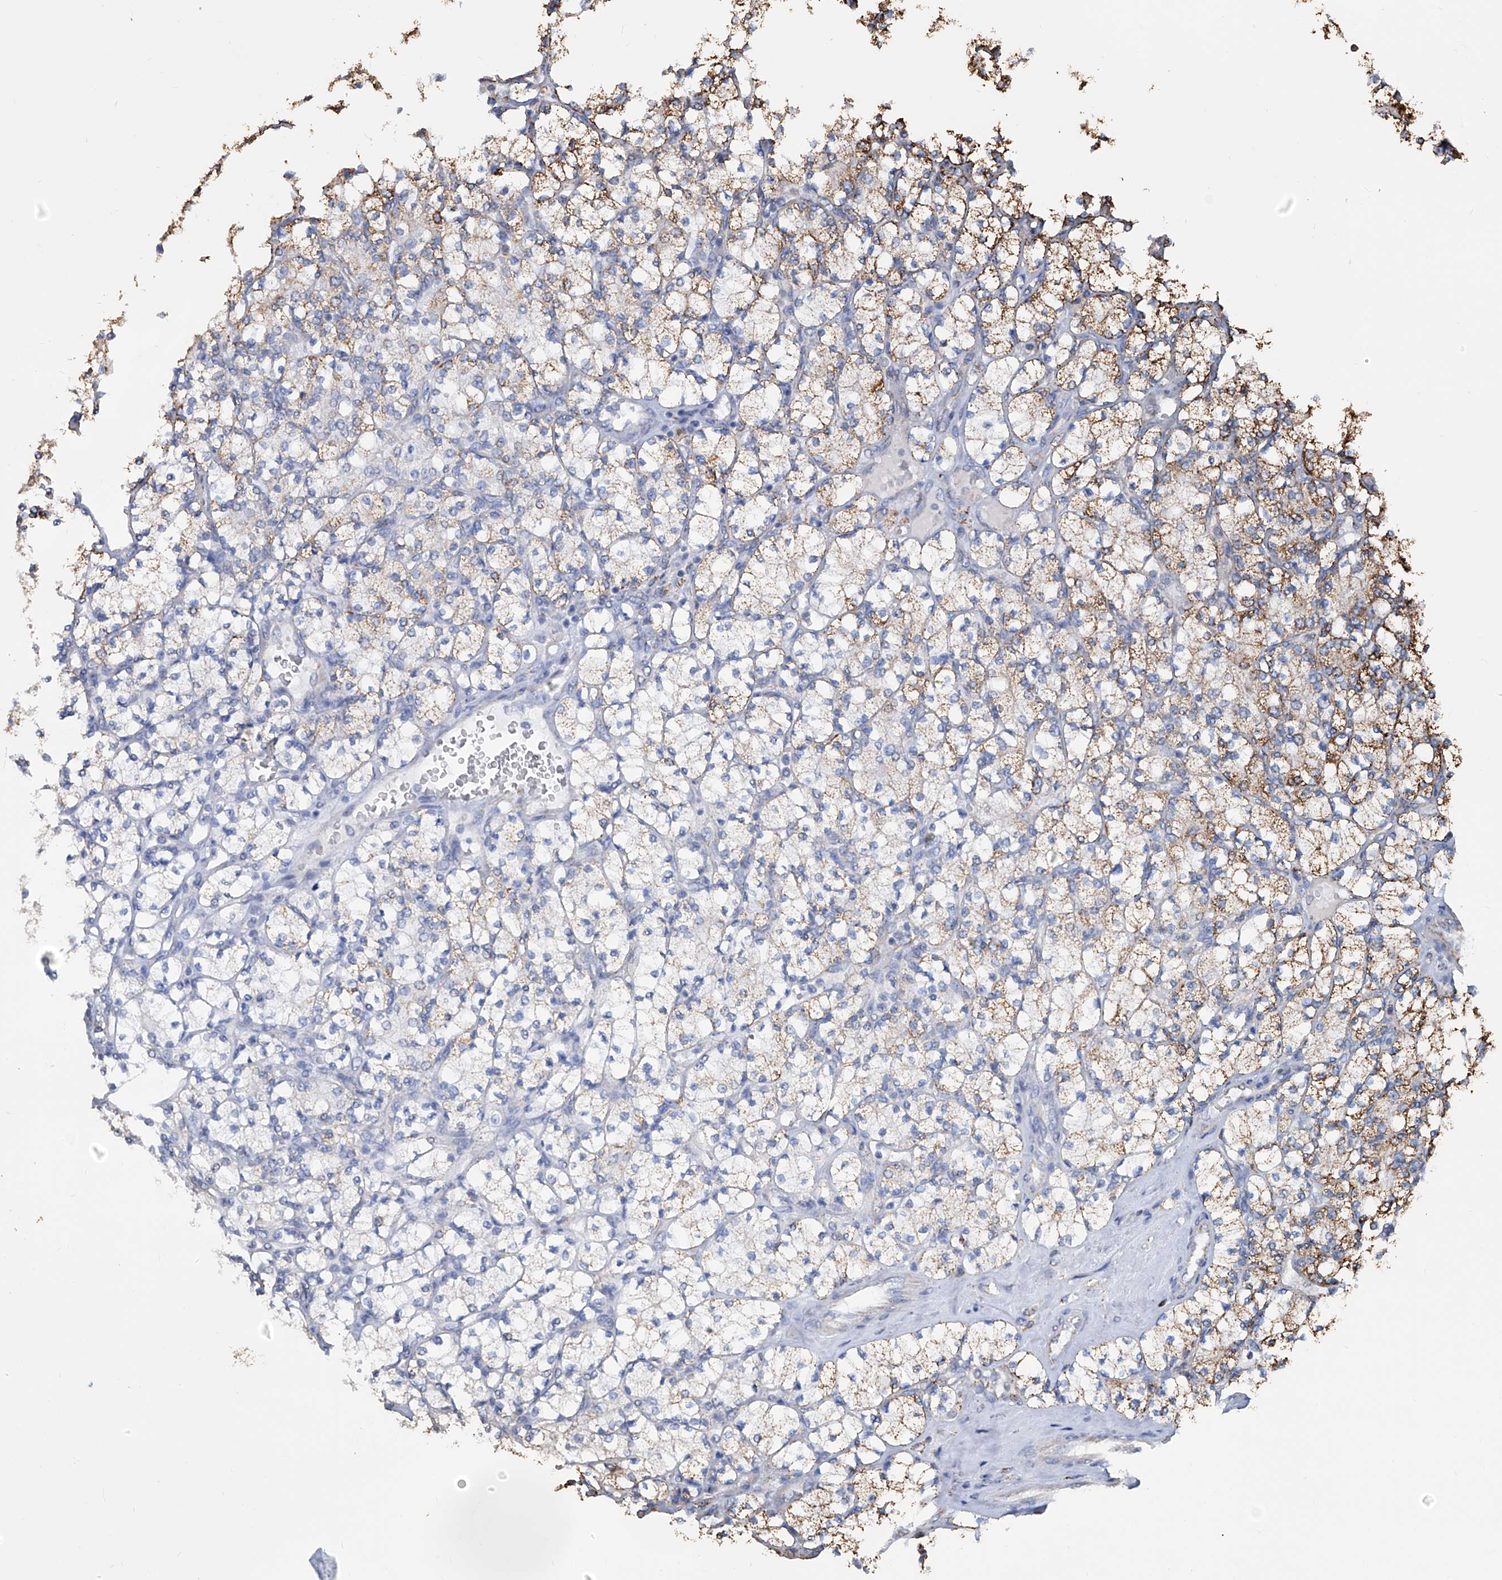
{"staining": {"intensity": "moderate", "quantity": "<25%", "location": "cytoplasmic/membranous"}, "tissue": "renal cancer", "cell_type": "Tumor cells", "image_type": "cancer", "snomed": [{"axis": "morphology", "description": "Adenocarcinoma, NOS"}, {"axis": "topography", "description": "Kidney"}], "caption": "Immunohistochemistry photomicrograph of human adenocarcinoma (renal) stained for a protein (brown), which demonstrates low levels of moderate cytoplasmic/membranous positivity in about <25% of tumor cells.", "gene": "NHS", "patient": {"sex": "male", "age": 77}}